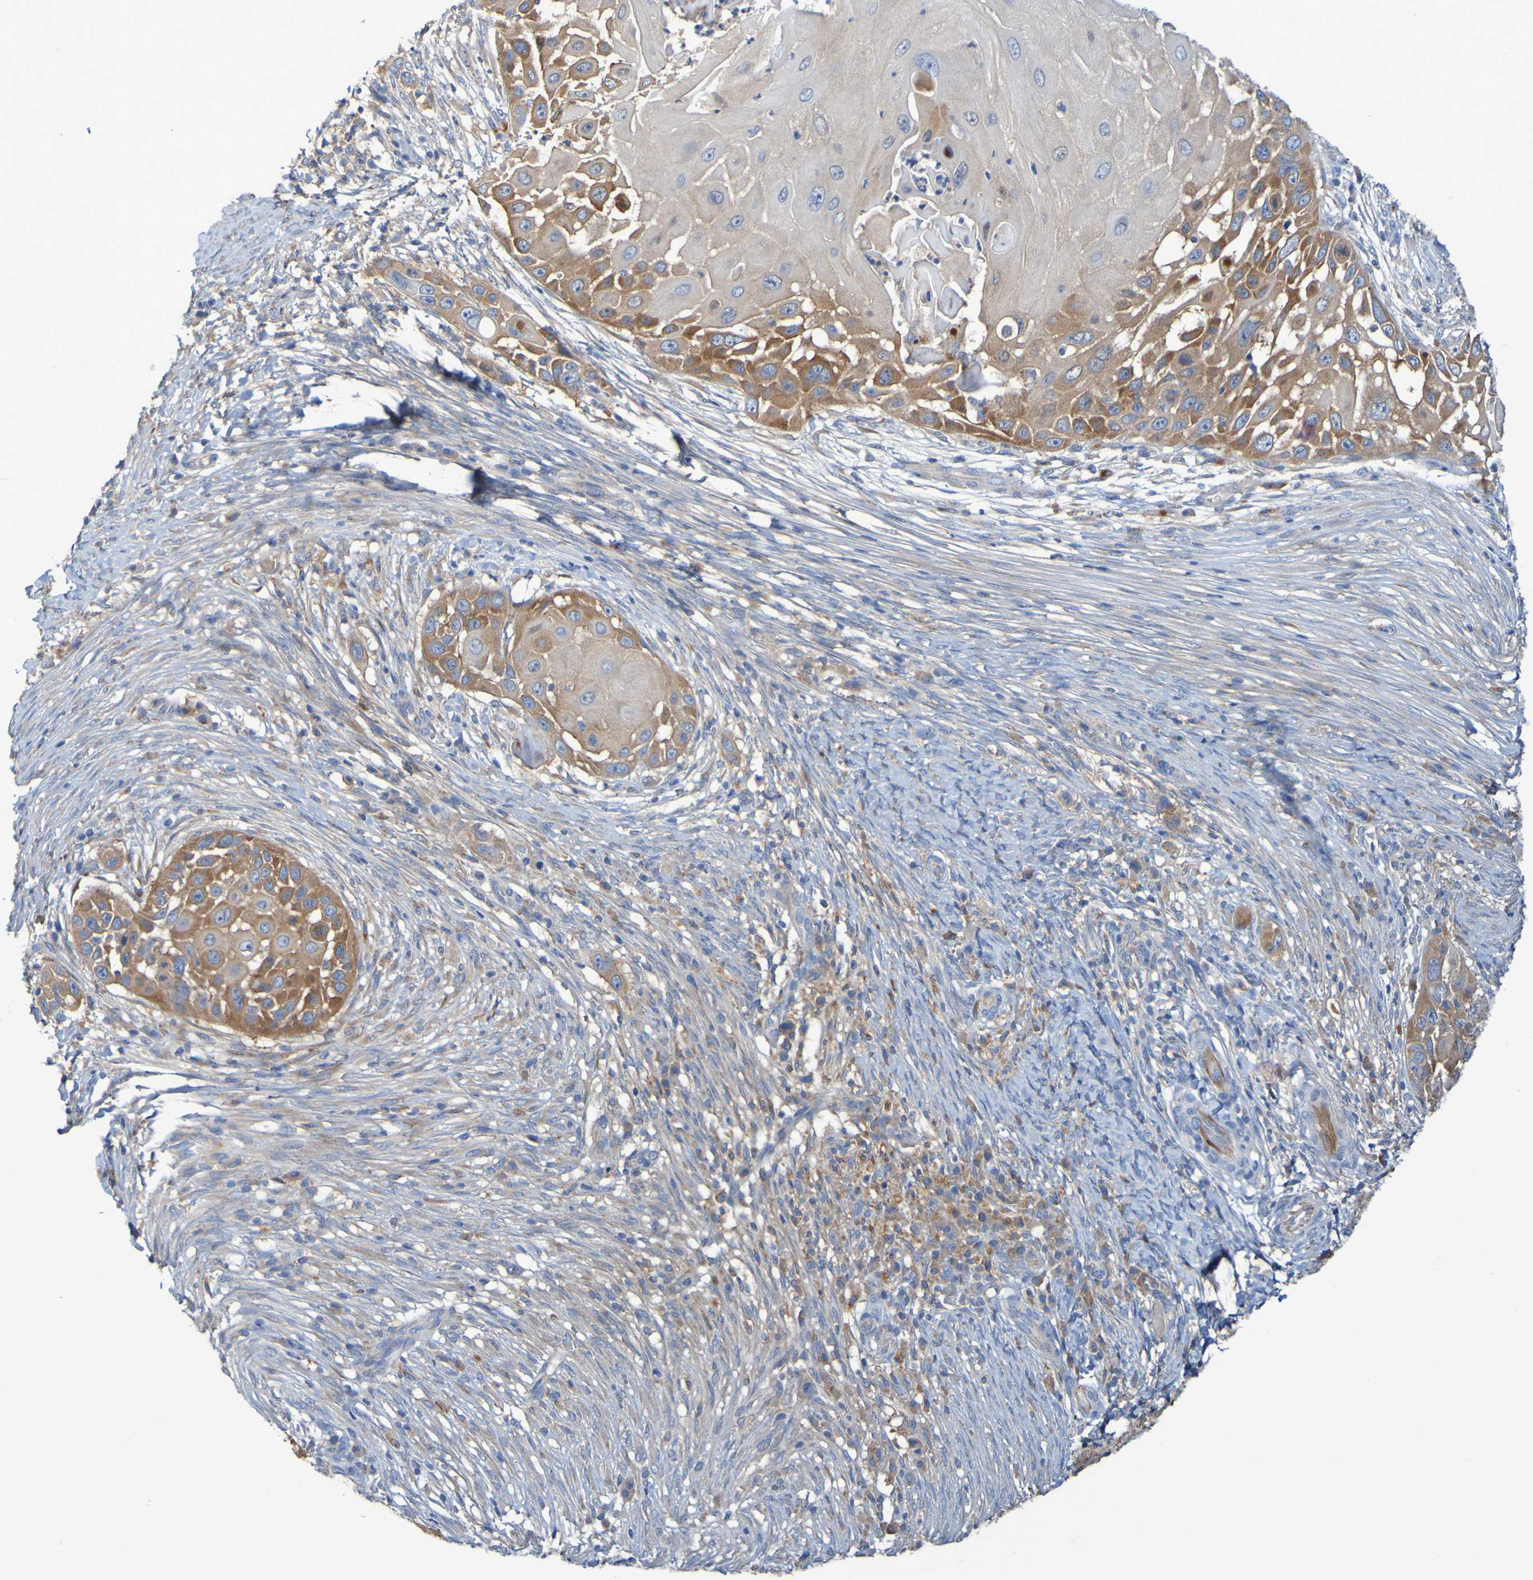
{"staining": {"intensity": "moderate", "quantity": "25%-75%", "location": "cytoplasmic/membranous"}, "tissue": "skin cancer", "cell_type": "Tumor cells", "image_type": "cancer", "snomed": [{"axis": "morphology", "description": "Squamous cell carcinoma, NOS"}, {"axis": "topography", "description": "Skin"}], "caption": "Immunohistochemical staining of squamous cell carcinoma (skin) demonstrates medium levels of moderate cytoplasmic/membranous positivity in approximately 25%-75% of tumor cells. The protein of interest is stained brown, and the nuclei are stained in blue (DAB IHC with brightfield microscopy, high magnification).", "gene": "ARHGEF16", "patient": {"sex": "female", "age": 44}}